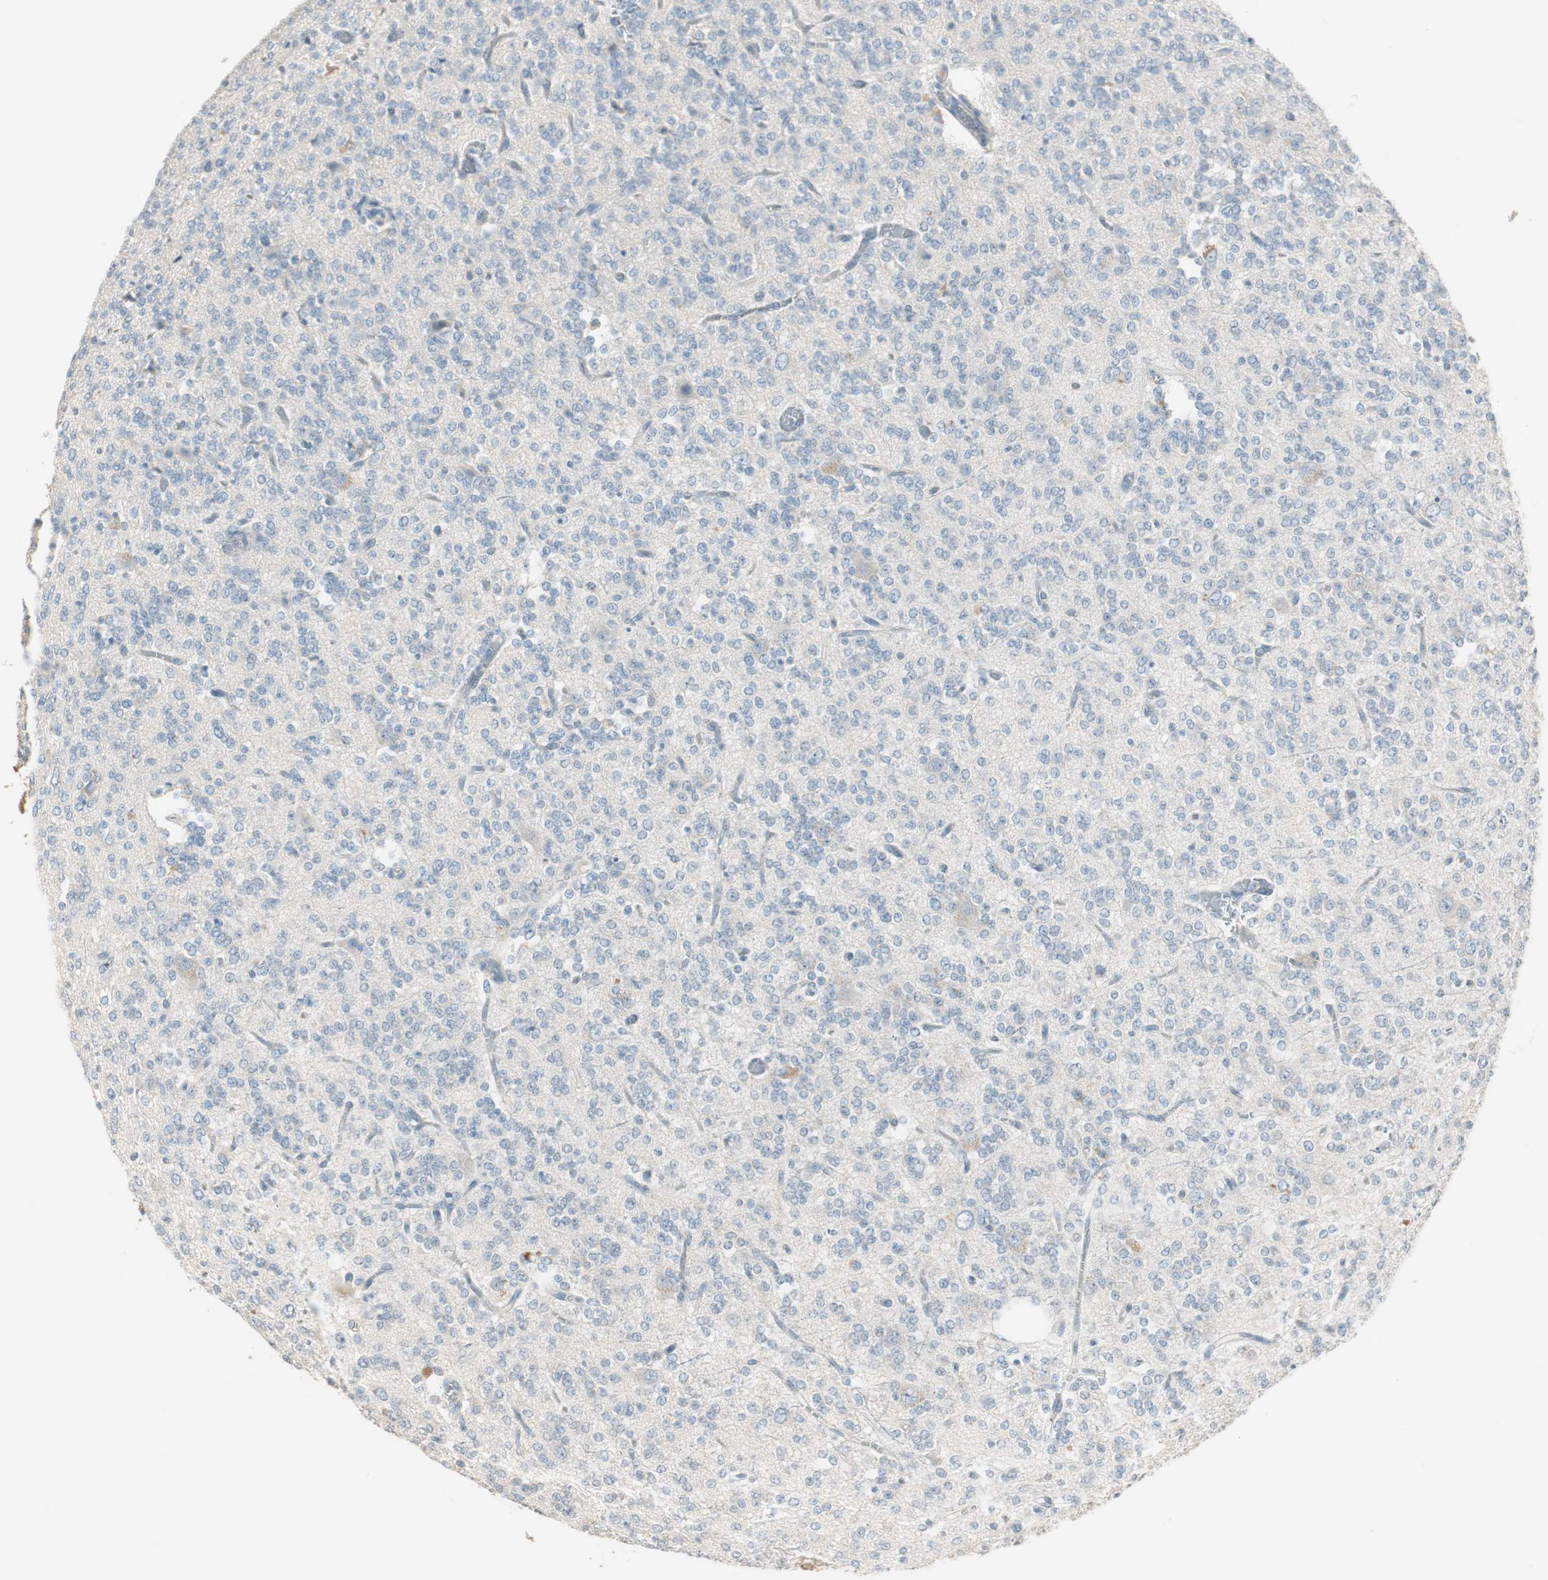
{"staining": {"intensity": "negative", "quantity": "none", "location": "none"}, "tissue": "glioma", "cell_type": "Tumor cells", "image_type": "cancer", "snomed": [{"axis": "morphology", "description": "Glioma, malignant, Low grade"}, {"axis": "topography", "description": "Brain"}], "caption": "Immunohistochemical staining of glioma demonstrates no significant positivity in tumor cells. Nuclei are stained in blue.", "gene": "KHK", "patient": {"sex": "male", "age": 38}}